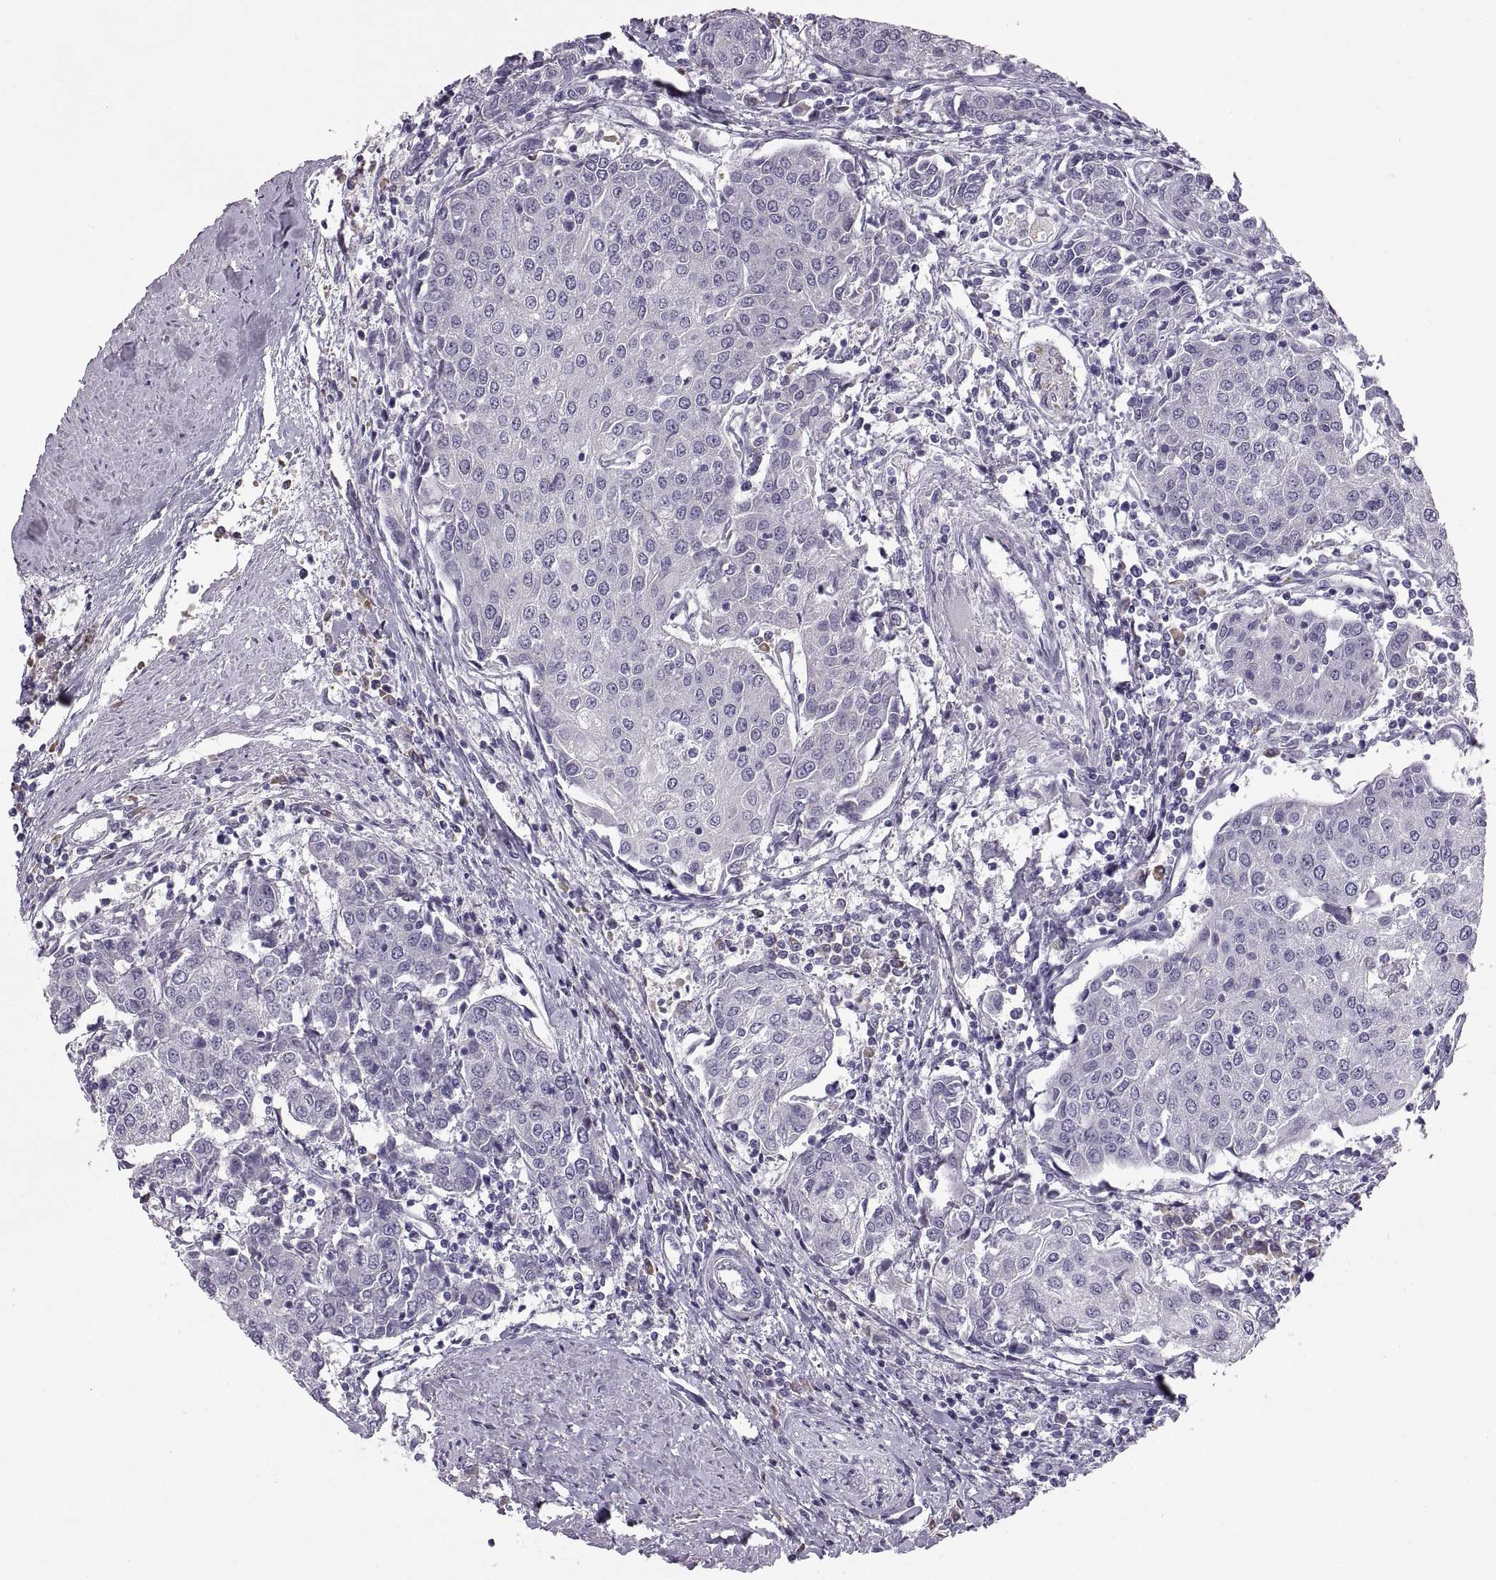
{"staining": {"intensity": "negative", "quantity": "none", "location": "none"}, "tissue": "urothelial cancer", "cell_type": "Tumor cells", "image_type": "cancer", "snomed": [{"axis": "morphology", "description": "Urothelial carcinoma, High grade"}, {"axis": "topography", "description": "Urinary bladder"}], "caption": "Immunohistochemistry (IHC) of human urothelial carcinoma (high-grade) exhibits no staining in tumor cells. Brightfield microscopy of immunohistochemistry (IHC) stained with DAB (brown) and hematoxylin (blue), captured at high magnification.", "gene": "MAGEB18", "patient": {"sex": "female", "age": 85}}